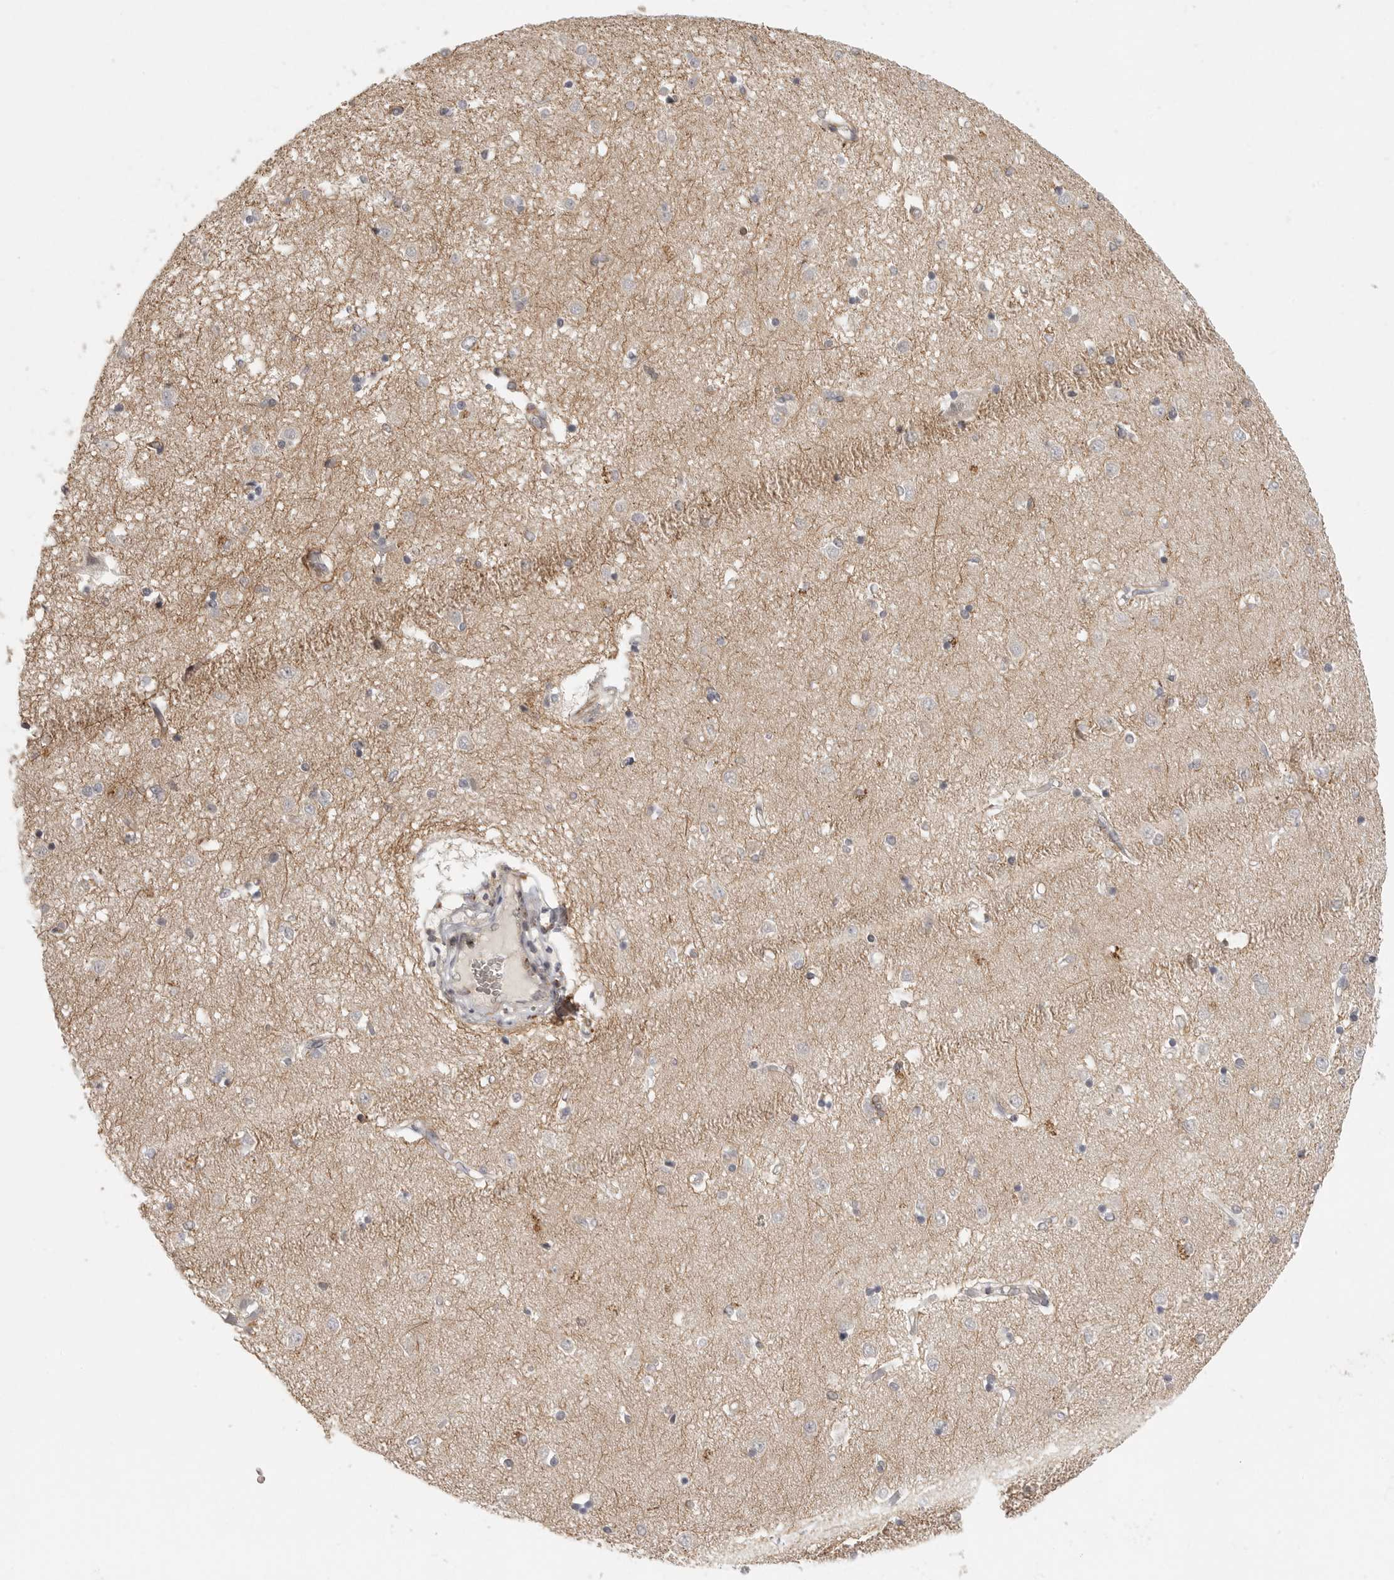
{"staining": {"intensity": "negative", "quantity": "none", "location": "none"}, "tissue": "caudate", "cell_type": "Glial cells", "image_type": "normal", "snomed": [{"axis": "morphology", "description": "Normal tissue, NOS"}, {"axis": "topography", "description": "Lateral ventricle wall"}], "caption": "The immunohistochemistry (IHC) image has no significant staining in glial cells of caudate. (DAB (3,3'-diaminobenzidine) immunohistochemistry (IHC), high magnification).", "gene": "DBNL", "patient": {"sex": "male", "age": 45}}